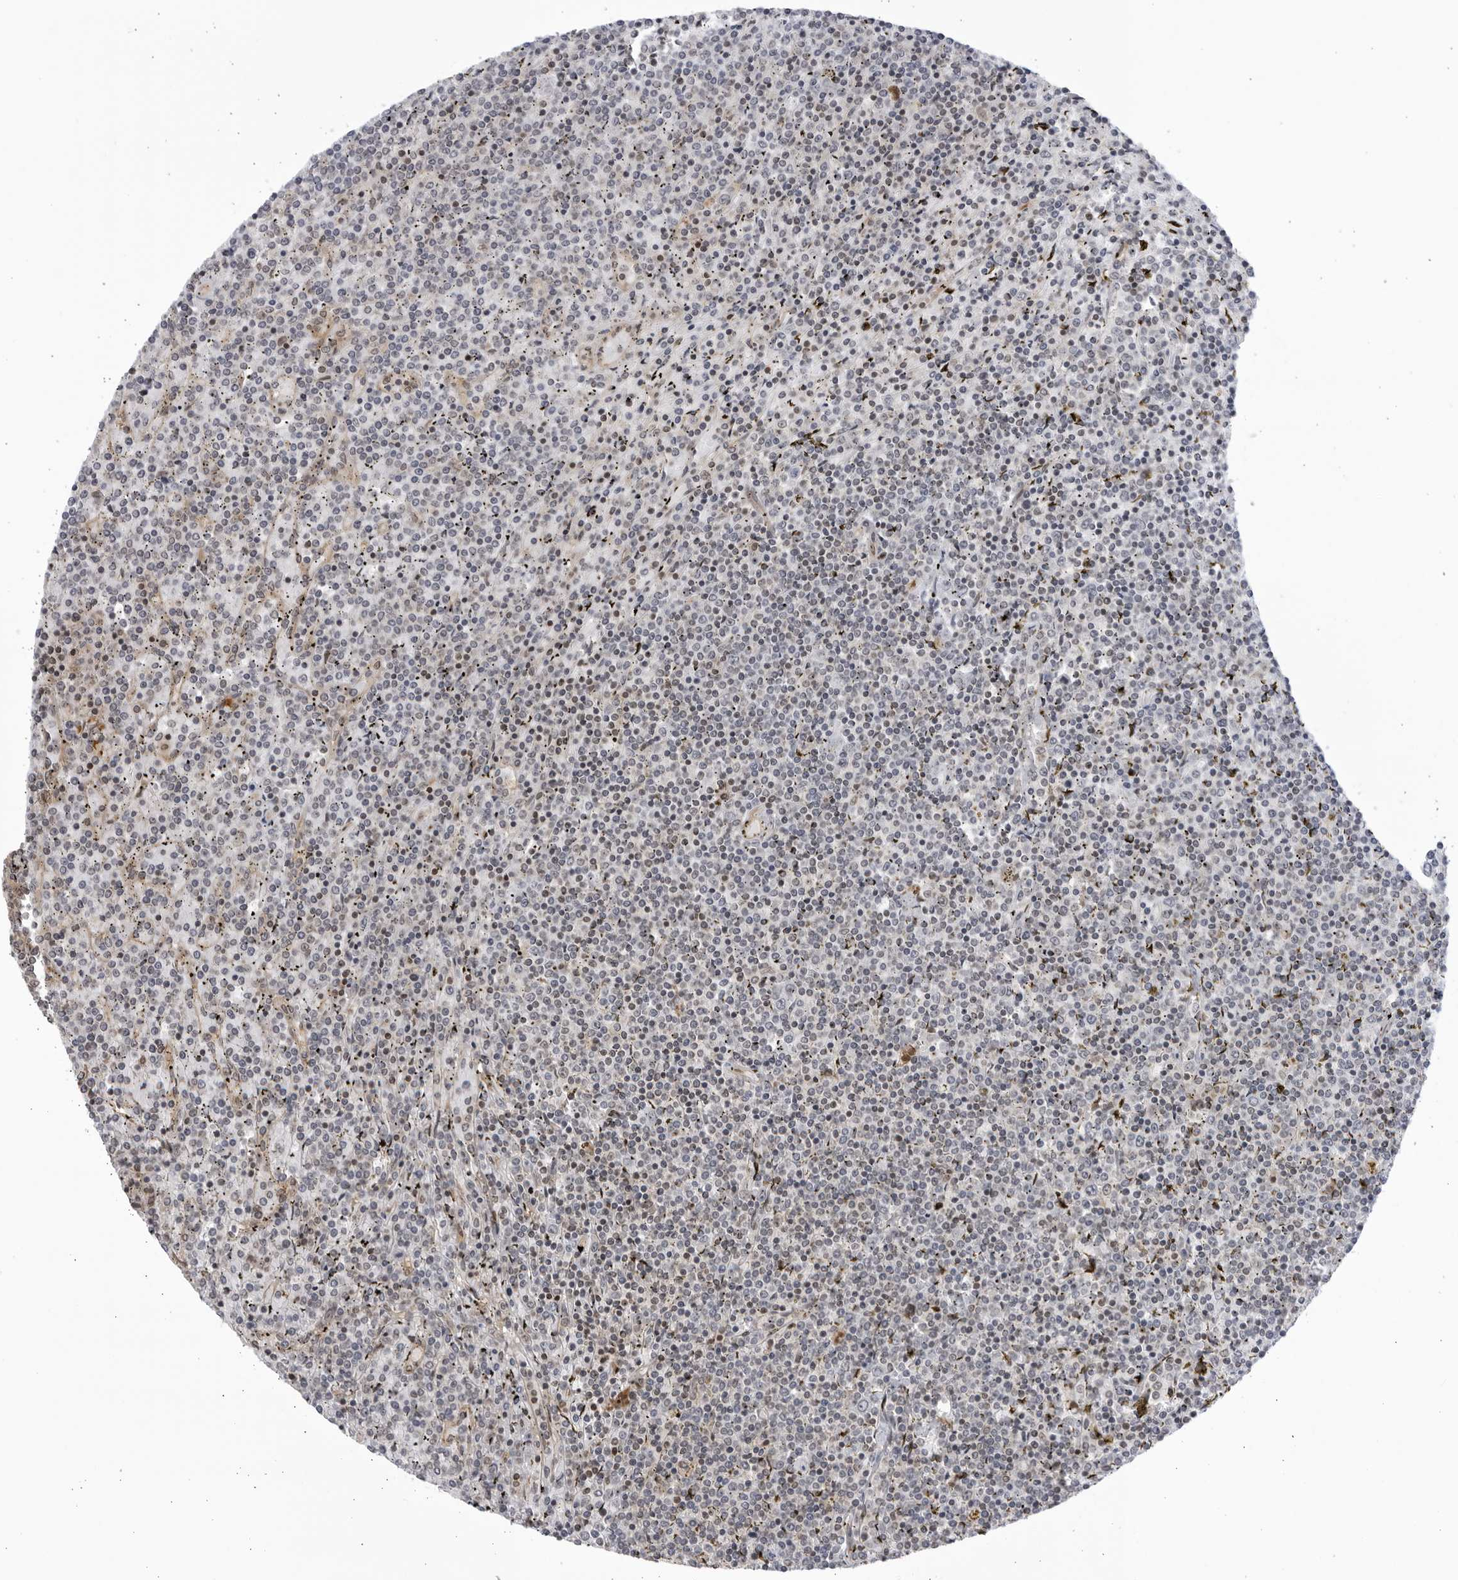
{"staining": {"intensity": "weak", "quantity": "25%-75%", "location": "nuclear"}, "tissue": "lymphoma", "cell_type": "Tumor cells", "image_type": "cancer", "snomed": [{"axis": "morphology", "description": "Malignant lymphoma, non-Hodgkin's type, Low grade"}, {"axis": "topography", "description": "Spleen"}], "caption": "This micrograph reveals low-grade malignant lymphoma, non-Hodgkin's type stained with immunohistochemistry to label a protein in brown. The nuclear of tumor cells show weak positivity for the protein. Nuclei are counter-stained blue.", "gene": "CNBD1", "patient": {"sex": "female", "age": 19}}